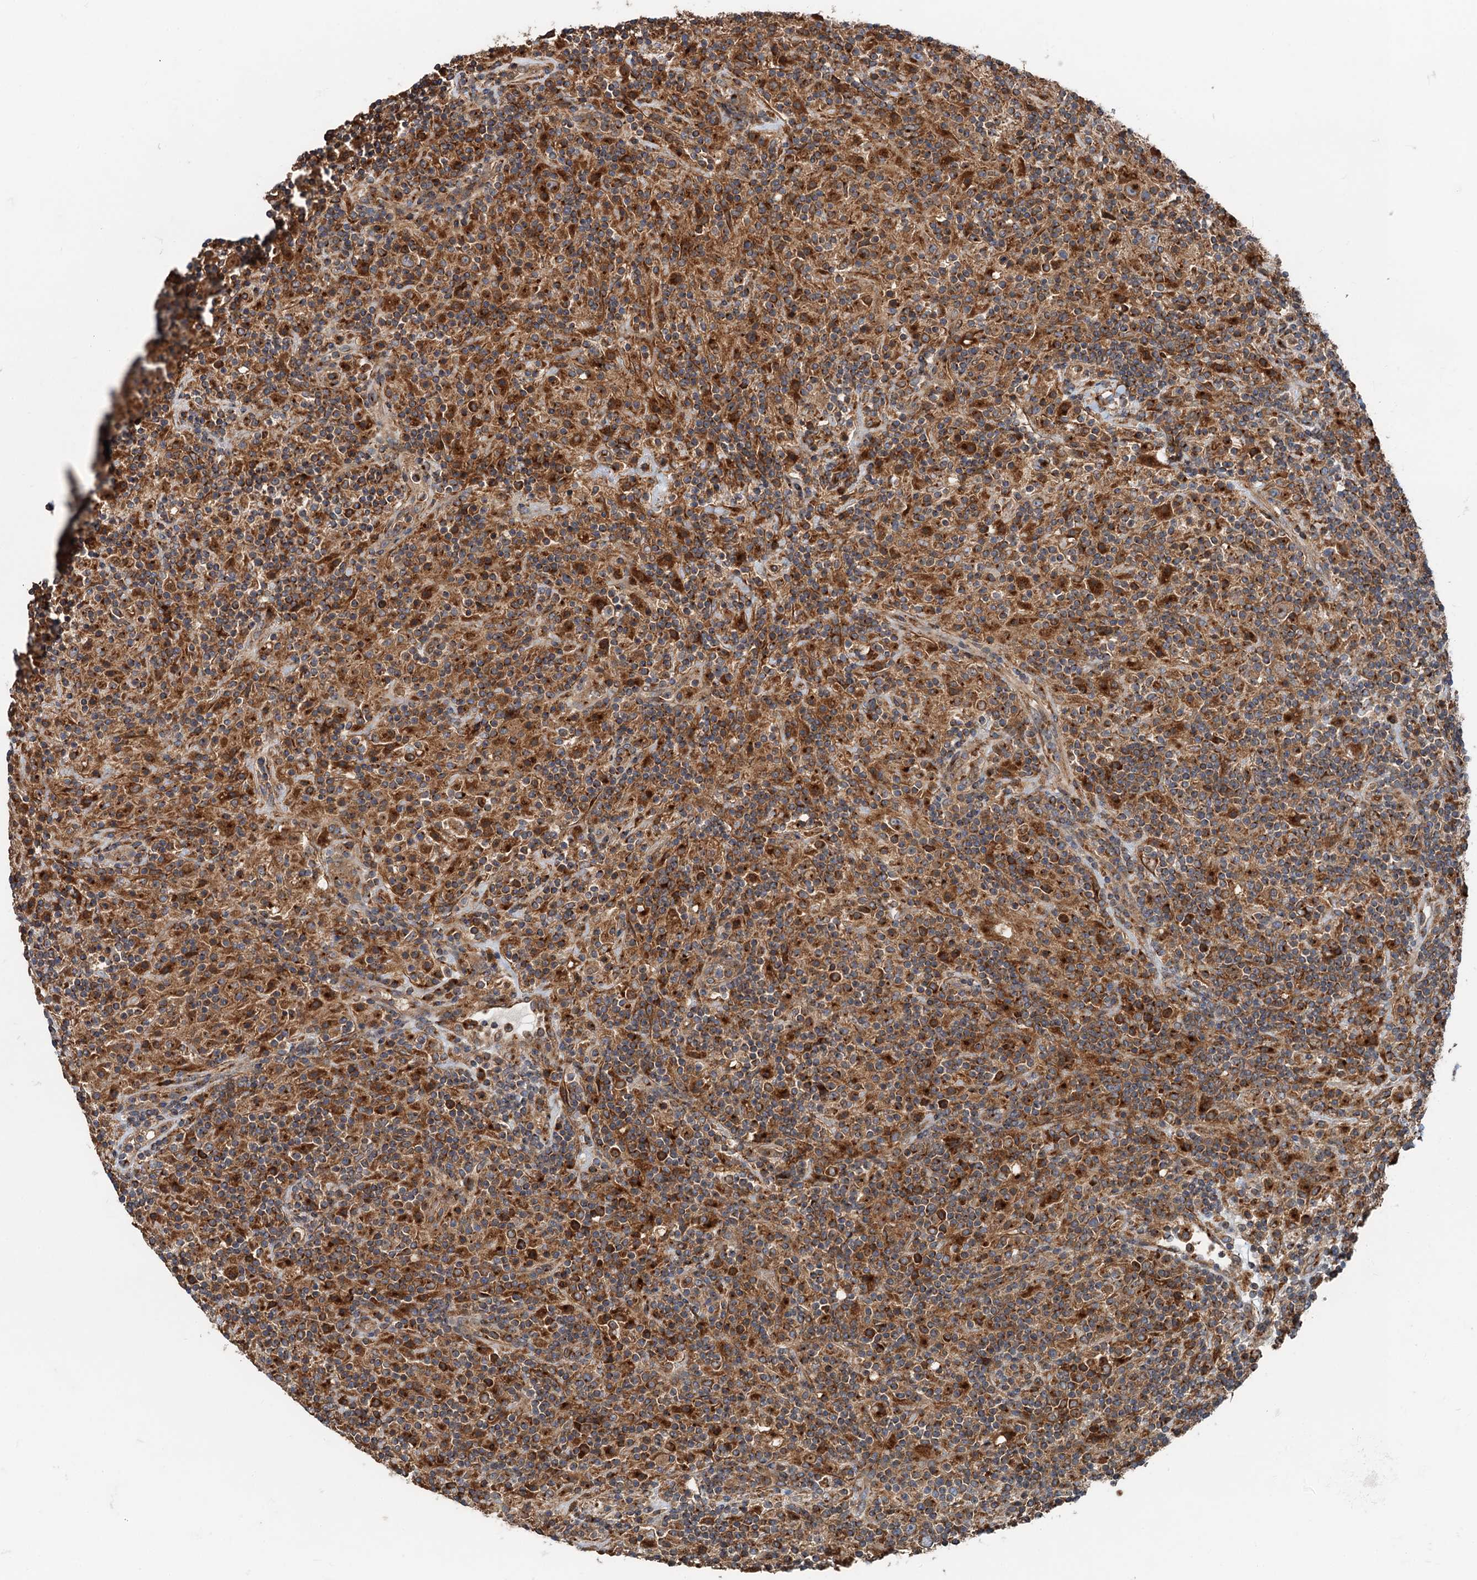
{"staining": {"intensity": "moderate", "quantity": ">75%", "location": "cytoplasmic/membranous"}, "tissue": "lymphoma", "cell_type": "Tumor cells", "image_type": "cancer", "snomed": [{"axis": "morphology", "description": "Hodgkin's disease, NOS"}, {"axis": "topography", "description": "Lymph node"}], "caption": "Immunohistochemistry (DAB (3,3'-diaminobenzidine)) staining of human Hodgkin's disease exhibits moderate cytoplasmic/membranous protein staining in about >75% of tumor cells.", "gene": "ANKRD26", "patient": {"sex": "male", "age": 70}}